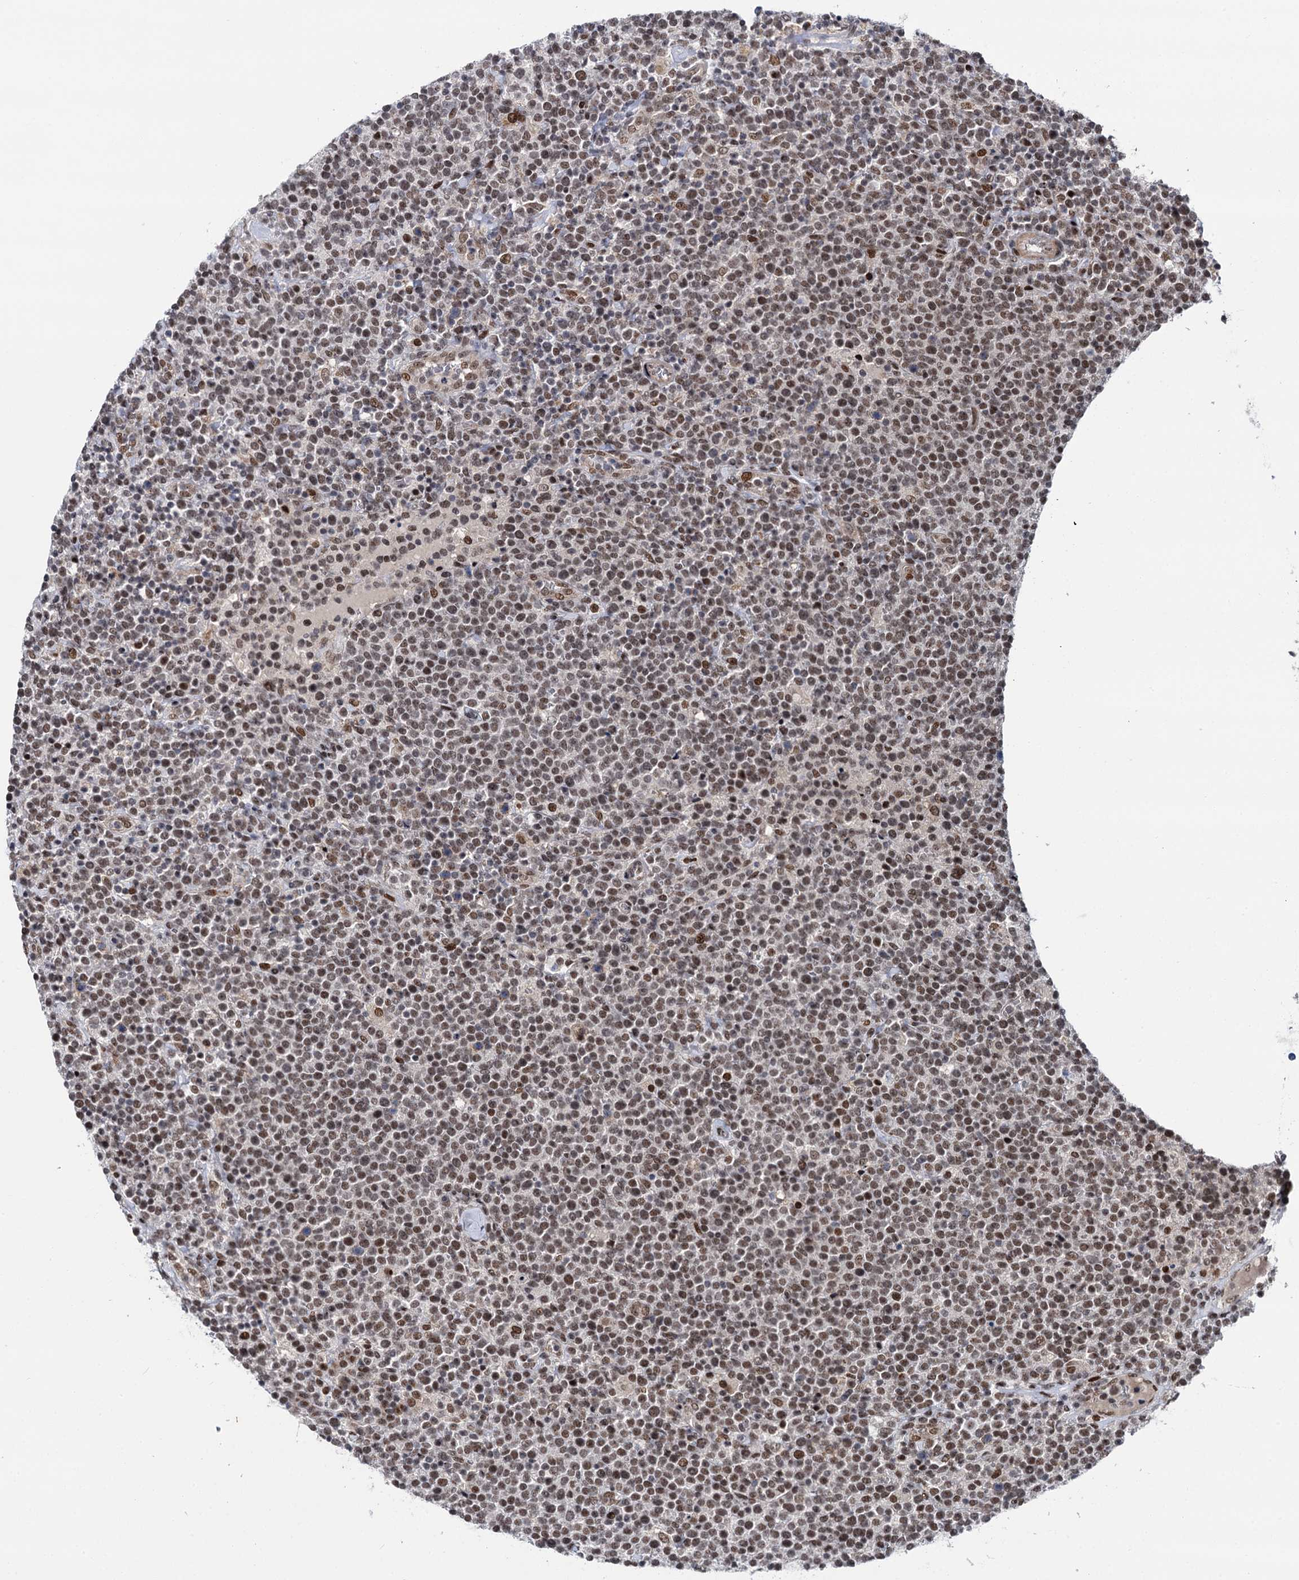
{"staining": {"intensity": "moderate", "quantity": ">75%", "location": "nuclear"}, "tissue": "lymphoma", "cell_type": "Tumor cells", "image_type": "cancer", "snomed": [{"axis": "morphology", "description": "Malignant lymphoma, non-Hodgkin's type, High grade"}, {"axis": "topography", "description": "Lymph node"}], "caption": "Protein analysis of high-grade malignant lymphoma, non-Hodgkin's type tissue displays moderate nuclear expression in about >75% of tumor cells.", "gene": "RUFY2", "patient": {"sex": "male", "age": 61}}